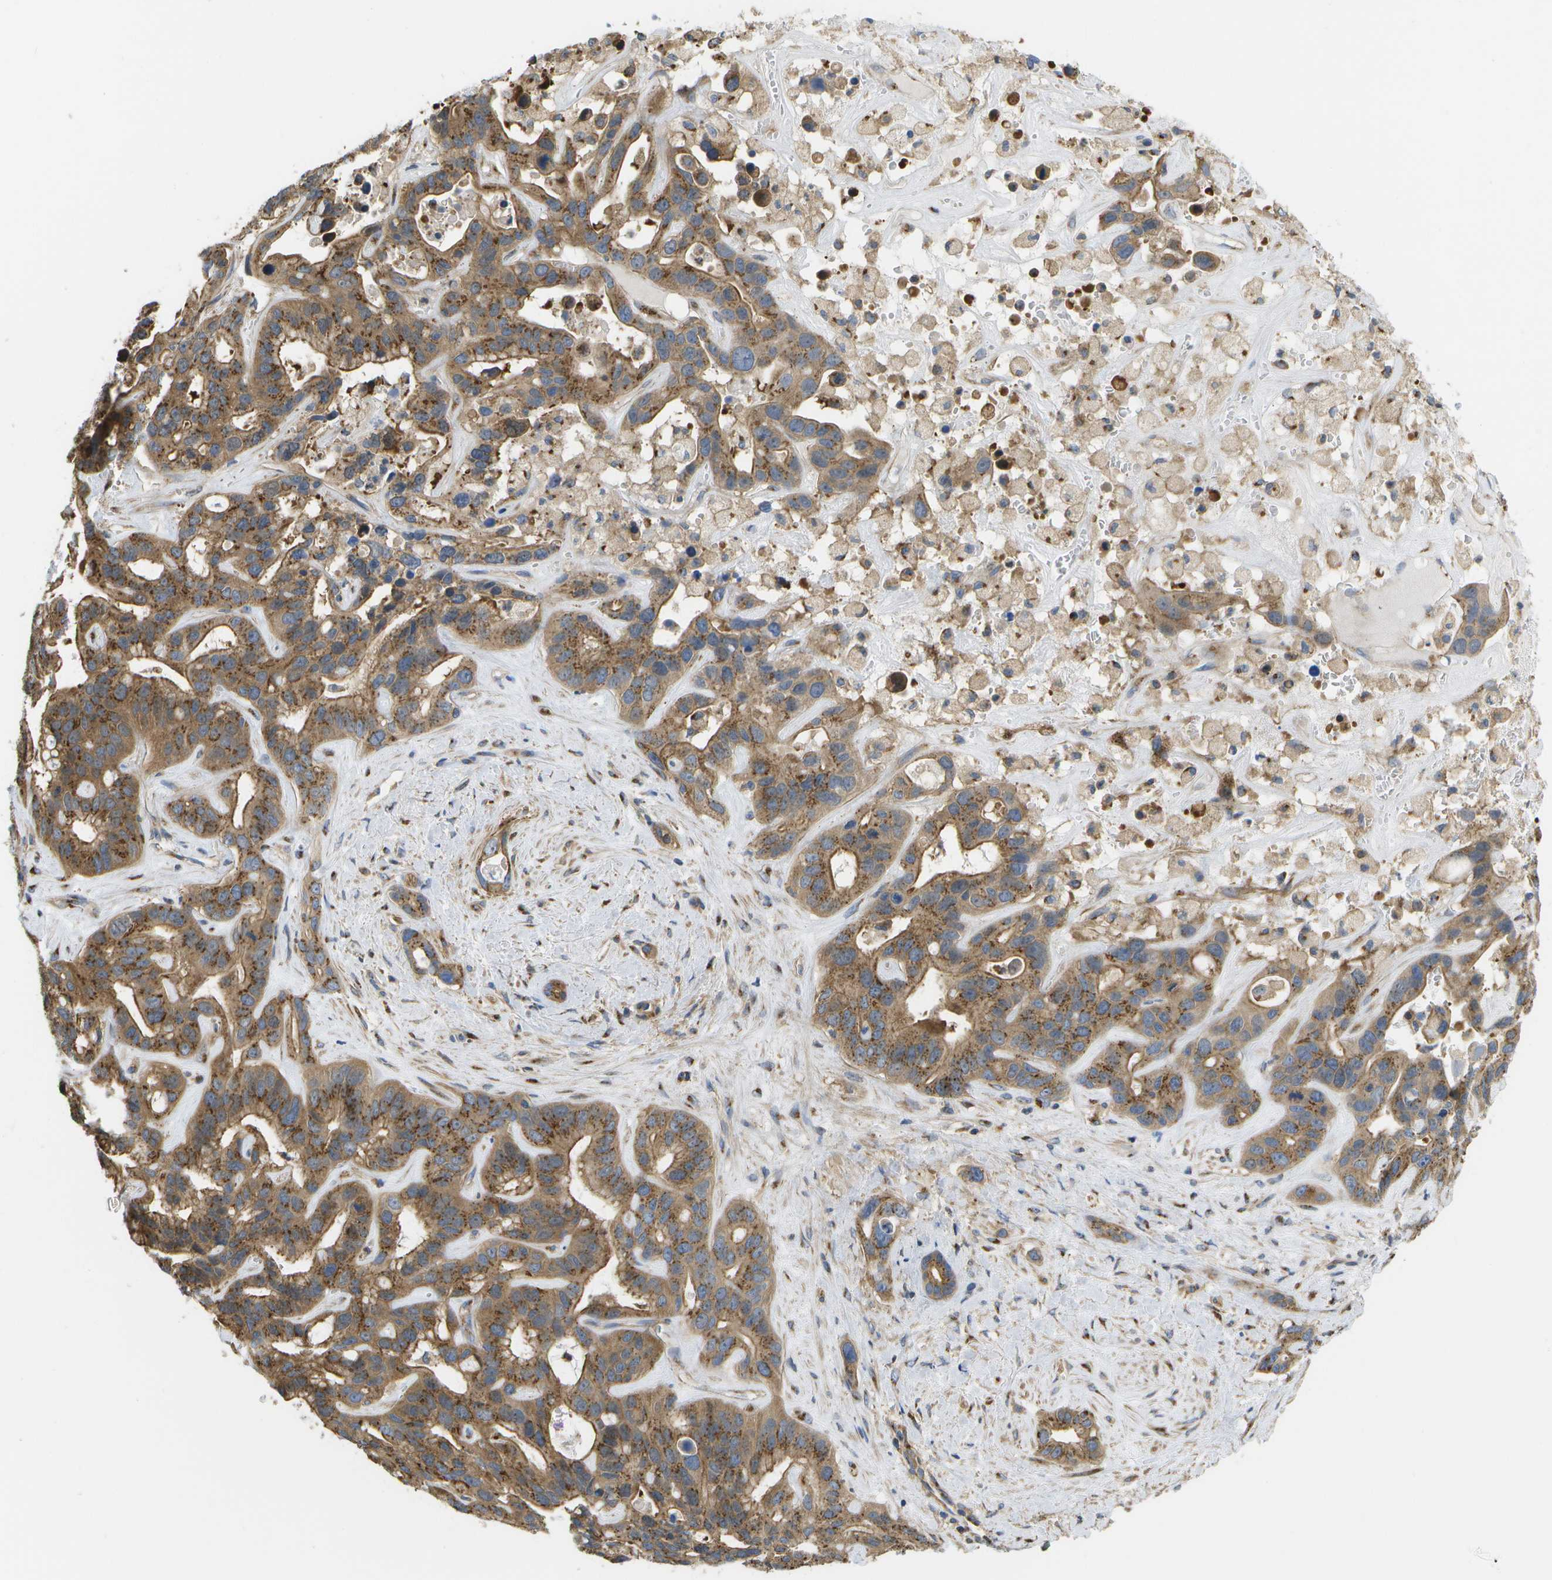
{"staining": {"intensity": "moderate", "quantity": ">75%", "location": "cytoplasmic/membranous"}, "tissue": "liver cancer", "cell_type": "Tumor cells", "image_type": "cancer", "snomed": [{"axis": "morphology", "description": "Cholangiocarcinoma"}, {"axis": "topography", "description": "Liver"}], "caption": "Tumor cells reveal moderate cytoplasmic/membranous staining in approximately >75% of cells in cholangiocarcinoma (liver). (DAB (3,3'-diaminobenzidine) IHC with brightfield microscopy, high magnification).", "gene": "BST2", "patient": {"sex": "female", "age": 65}}